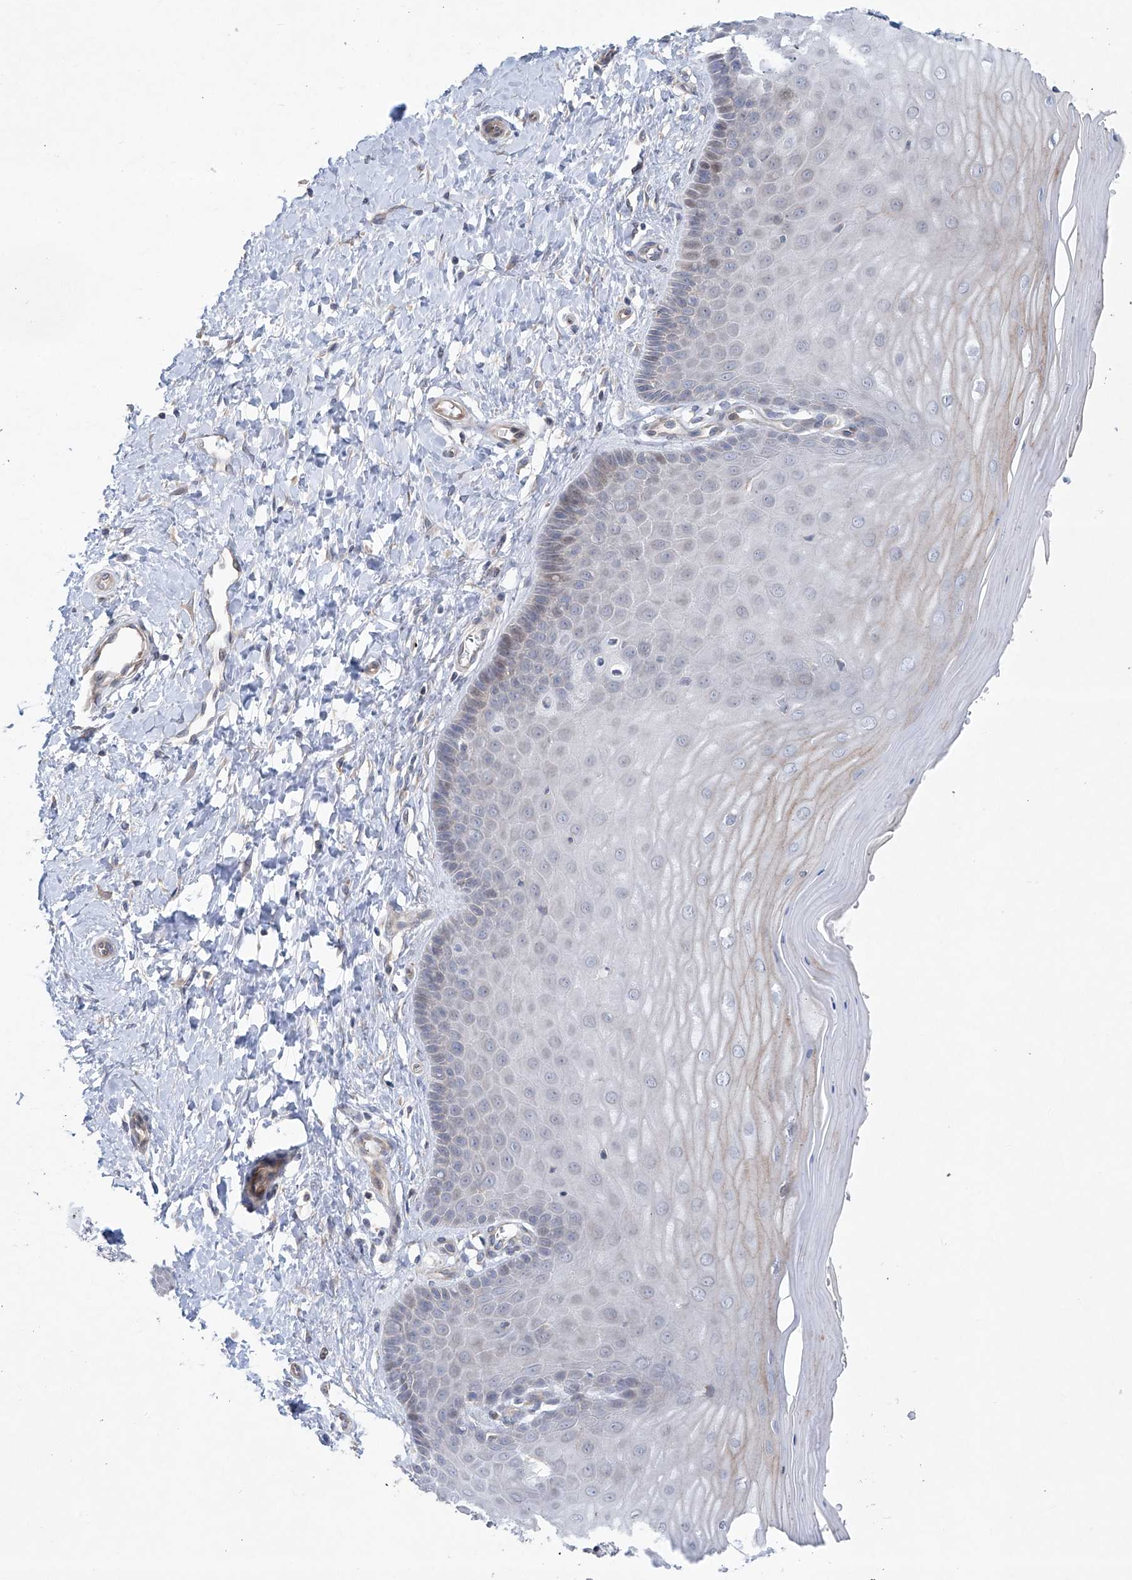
{"staining": {"intensity": "moderate", "quantity": ">75%", "location": "cytoplasmic/membranous"}, "tissue": "cervix", "cell_type": "Glandular cells", "image_type": "normal", "snomed": [{"axis": "morphology", "description": "Normal tissue, NOS"}, {"axis": "topography", "description": "Cervix"}], "caption": "Cervix was stained to show a protein in brown. There is medium levels of moderate cytoplasmic/membranous staining in approximately >75% of glandular cells. Ihc stains the protein of interest in brown and the nuclei are stained blue.", "gene": "KLC4", "patient": {"sex": "female", "age": 55}}